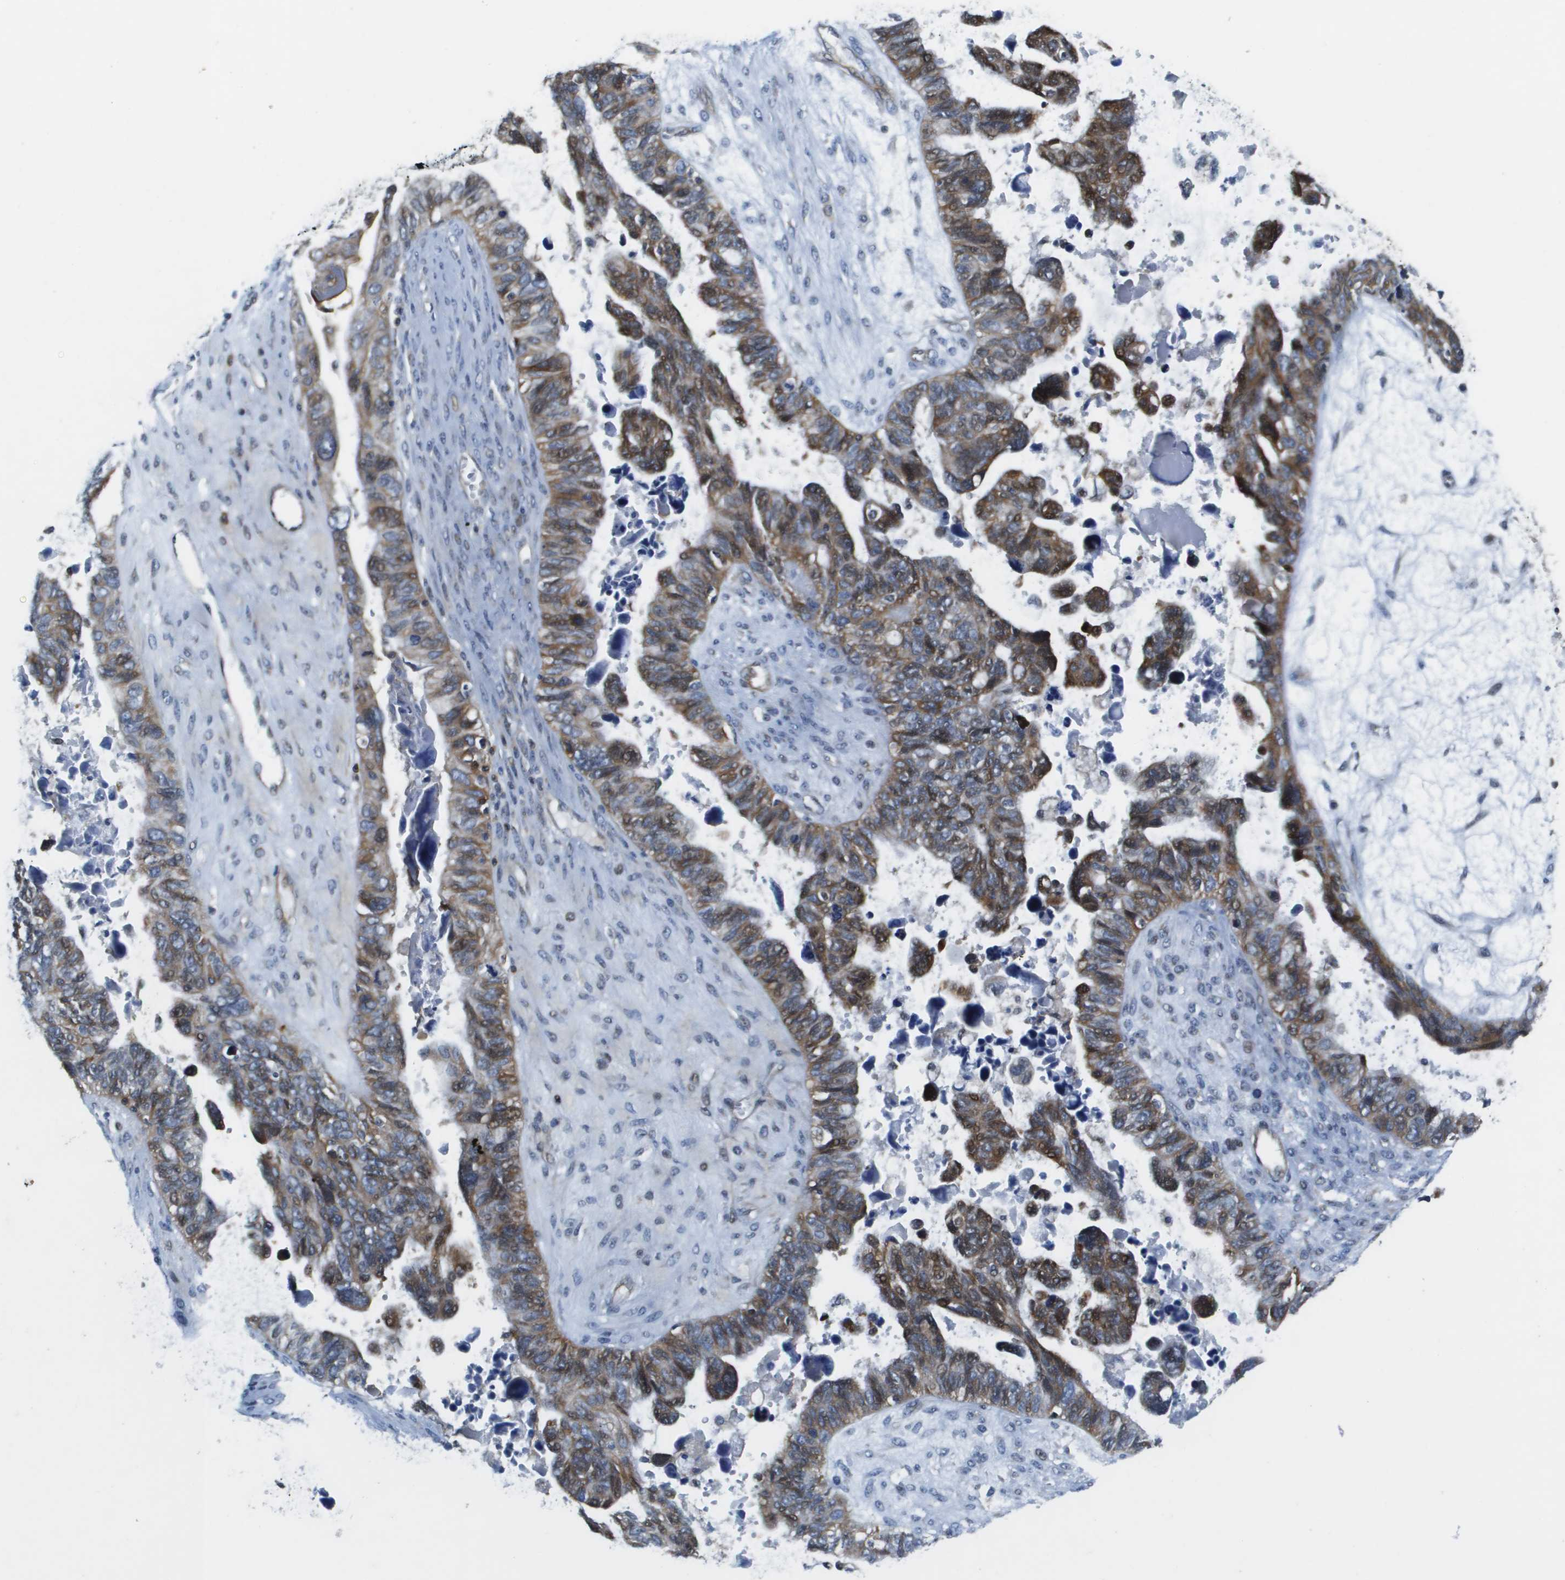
{"staining": {"intensity": "moderate", "quantity": ">75%", "location": "cytoplasmic/membranous"}, "tissue": "ovarian cancer", "cell_type": "Tumor cells", "image_type": "cancer", "snomed": [{"axis": "morphology", "description": "Cystadenocarcinoma, serous, NOS"}, {"axis": "topography", "description": "Ovary"}], "caption": "Ovarian cancer was stained to show a protein in brown. There is medium levels of moderate cytoplasmic/membranous expression in about >75% of tumor cells. Nuclei are stained in blue.", "gene": "SCN4B", "patient": {"sex": "female", "age": 79}}